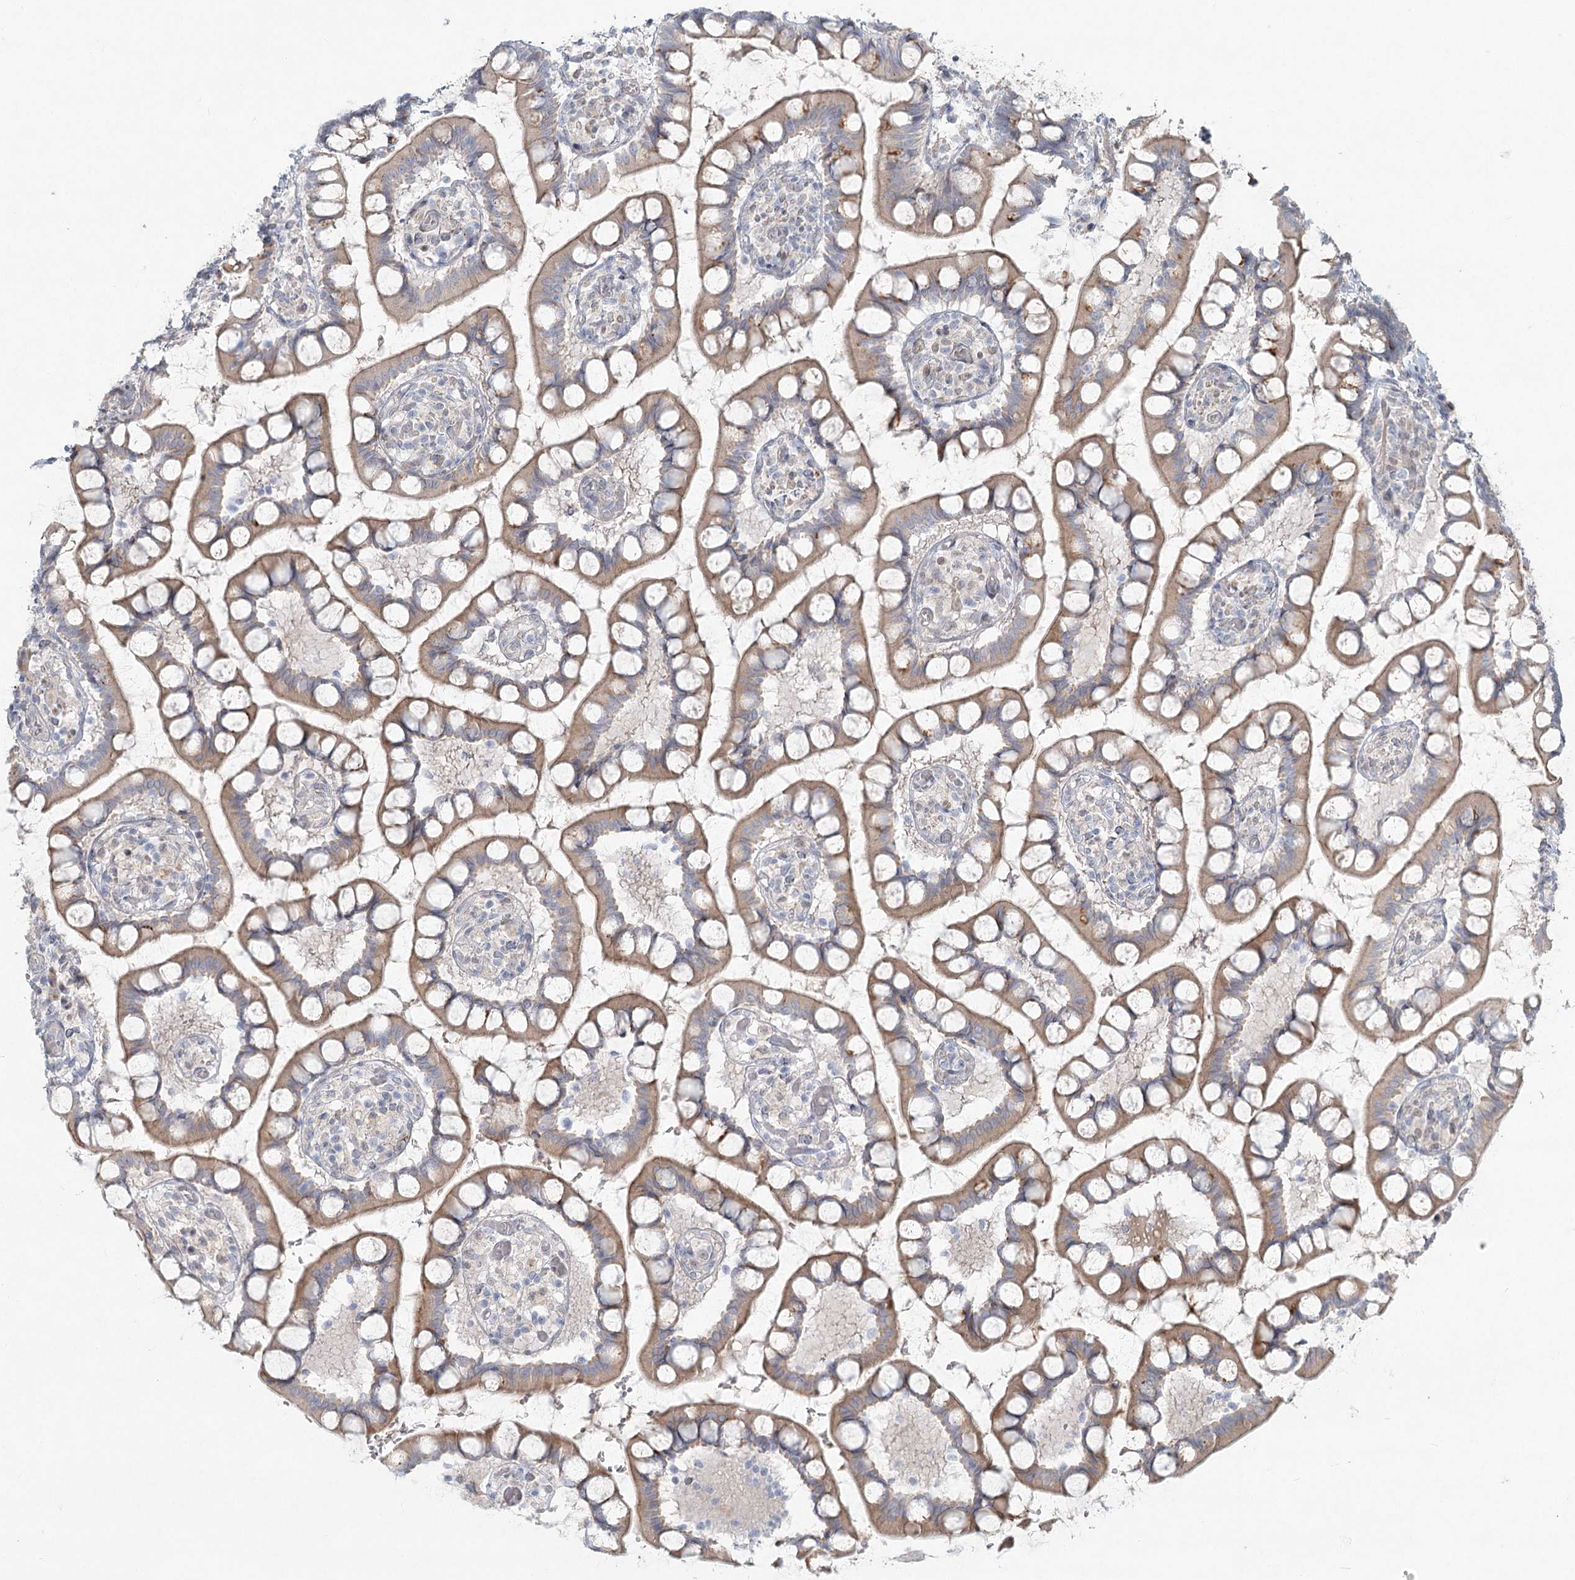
{"staining": {"intensity": "weak", "quantity": ">75%", "location": "cytoplasmic/membranous"}, "tissue": "small intestine", "cell_type": "Glandular cells", "image_type": "normal", "snomed": [{"axis": "morphology", "description": "Normal tissue, NOS"}, {"axis": "topography", "description": "Small intestine"}], "caption": "This image exhibits benign small intestine stained with immunohistochemistry to label a protein in brown. The cytoplasmic/membranous of glandular cells show weak positivity for the protein. Nuclei are counter-stained blue.", "gene": "LRP2BP", "patient": {"sex": "male", "age": 52}}